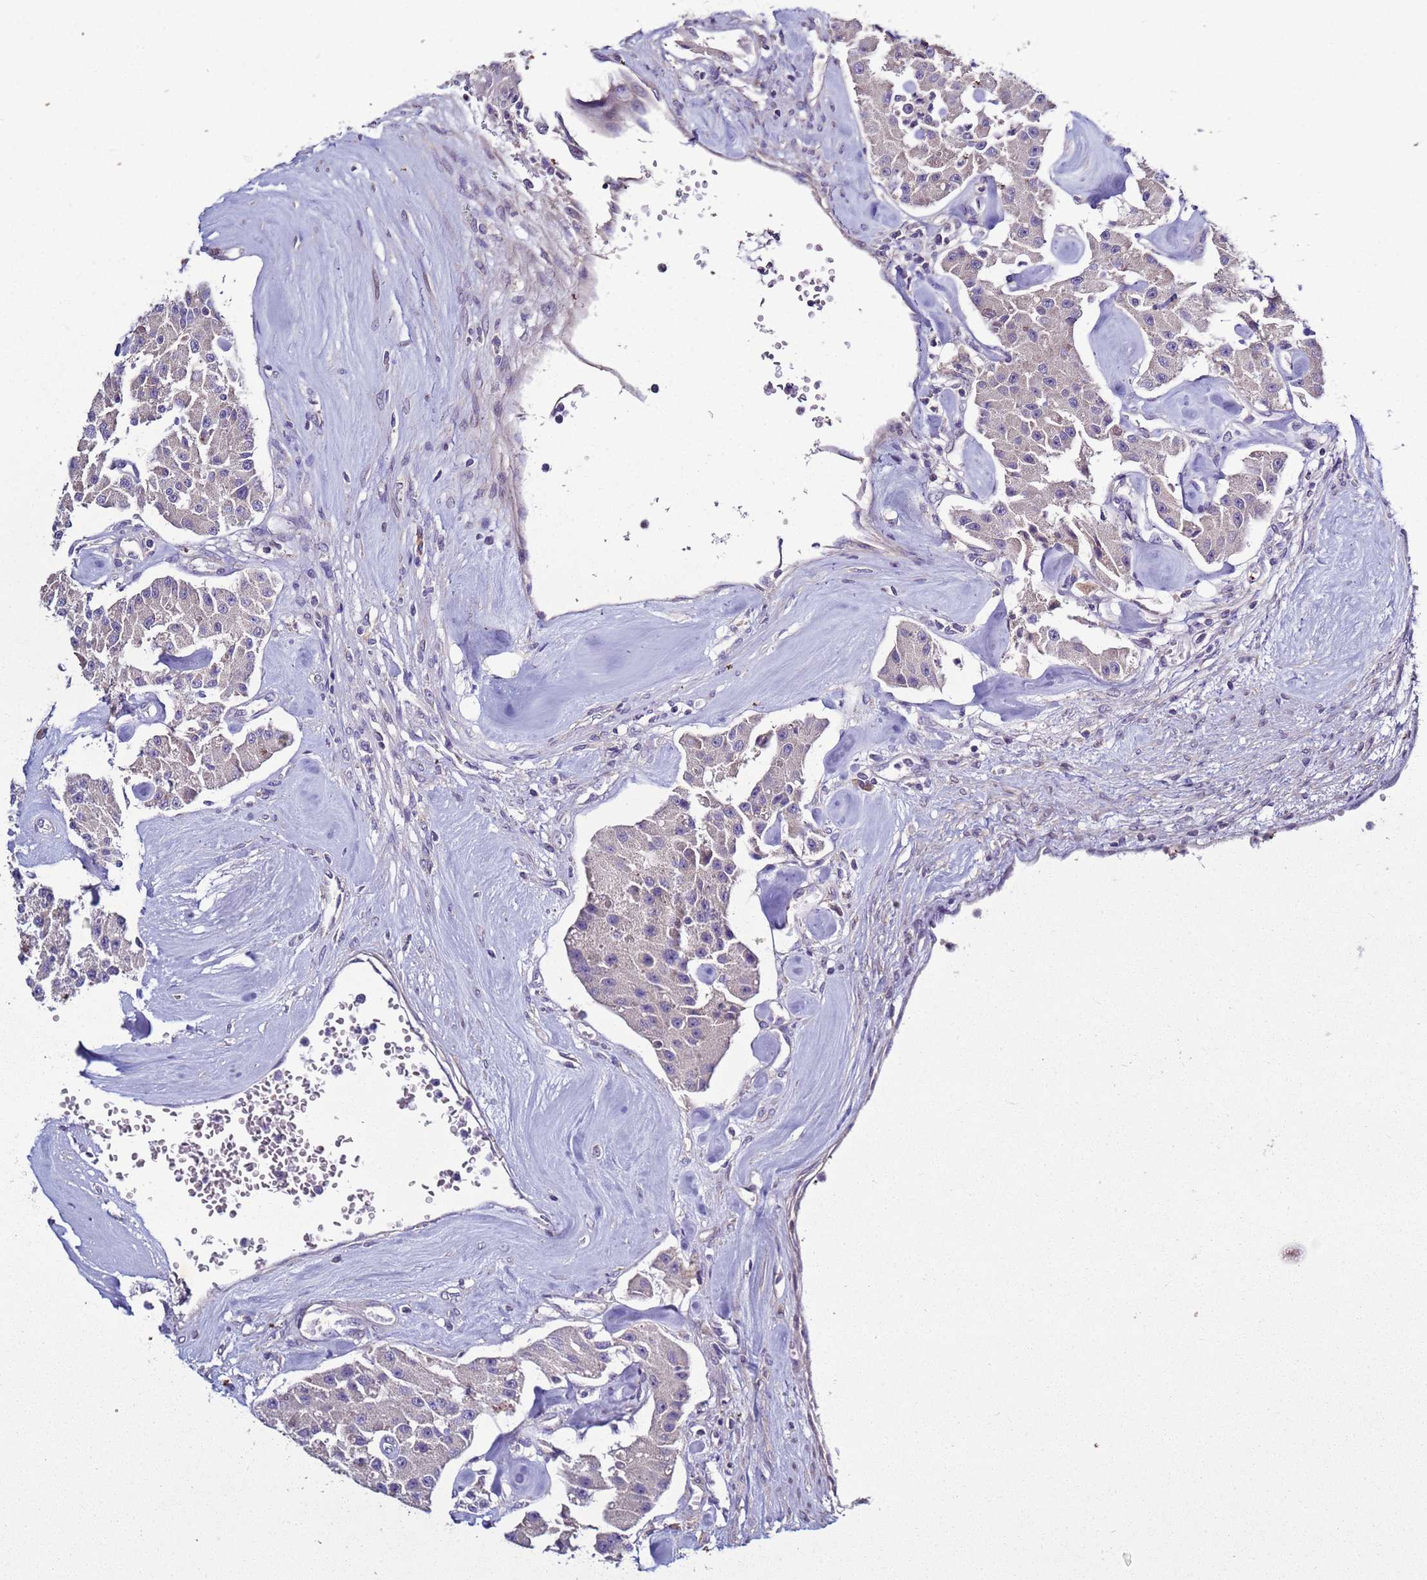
{"staining": {"intensity": "negative", "quantity": "none", "location": "none"}, "tissue": "carcinoid", "cell_type": "Tumor cells", "image_type": "cancer", "snomed": [{"axis": "morphology", "description": "Carcinoid, malignant, NOS"}, {"axis": "topography", "description": "Pancreas"}], "caption": "A micrograph of human carcinoid (malignant) is negative for staining in tumor cells.", "gene": "RABL2B", "patient": {"sex": "male", "age": 41}}